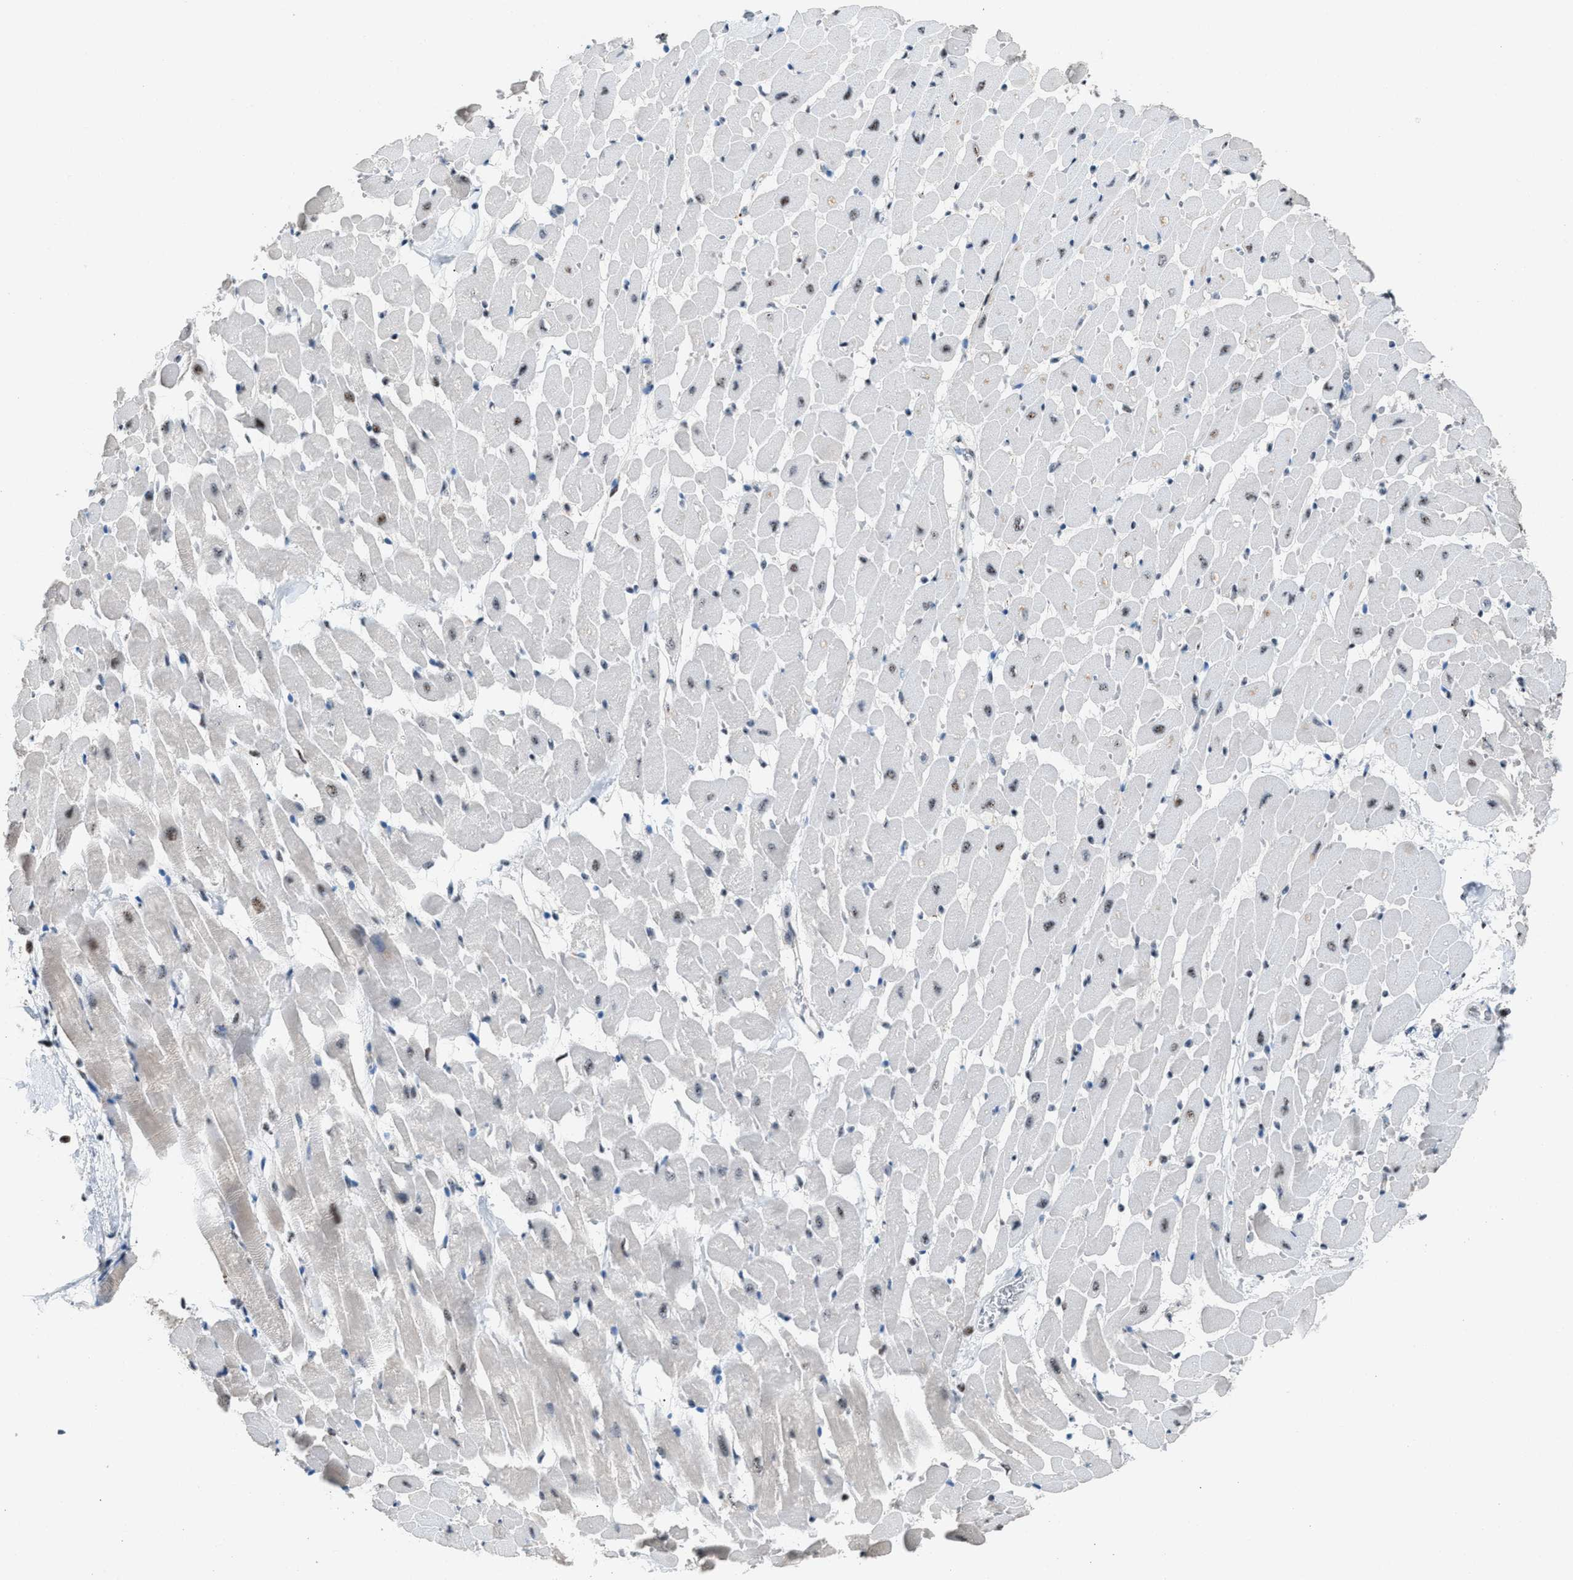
{"staining": {"intensity": "weak", "quantity": "<25%", "location": "nuclear"}, "tissue": "heart muscle", "cell_type": "Cardiomyocytes", "image_type": "normal", "snomed": [{"axis": "morphology", "description": "Normal tissue, NOS"}, {"axis": "topography", "description": "Heart"}], "caption": "Micrograph shows no protein positivity in cardiomyocytes of normal heart muscle. (DAB IHC, high magnification).", "gene": "CENPP", "patient": {"sex": "male", "age": 45}}